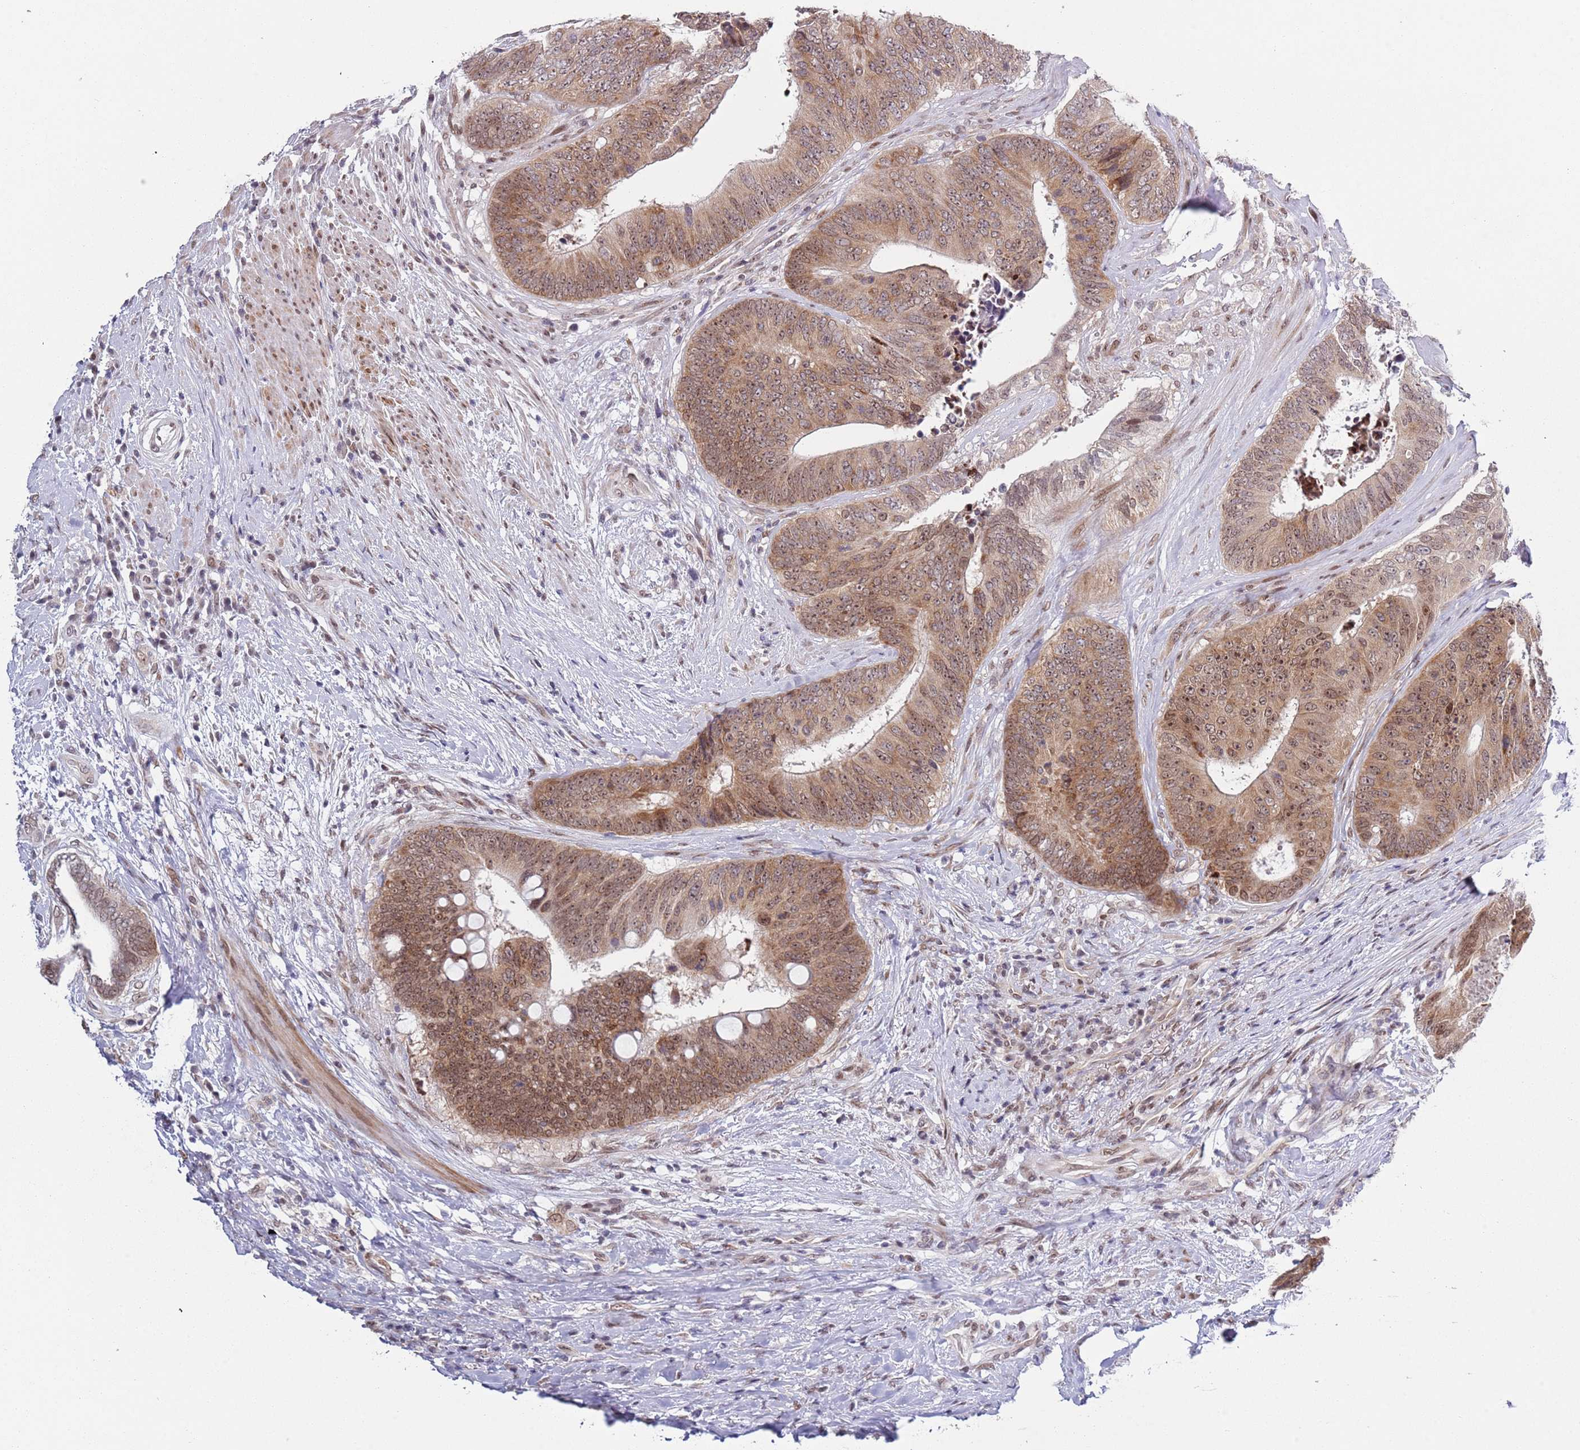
{"staining": {"intensity": "moderate", "quantity": ">75%", "location": "cytoplasmic/membranous,nuclear"}, "tissue": "colorectal cancer", "cell_type": "Tumor cells", "image_type": "cancer", "snomed": [{"axis": "morphology", "description": "Adenocarcinoma, NOS"}, {"axis": "topography", "description": "Rectum"}], "caption": "Protein expression analysis of human colorectal adenocarcinoma reveals moderate cytoplasmic/membranous and nuclear expression in about >75% of tumor cells. (DAB (3,3'-diaminobenzidine) IHC, brown staining for protein, blue staining for nuclei).", "gene": "SLC25A32", "patient": {"sex": "male", "age": 72}}